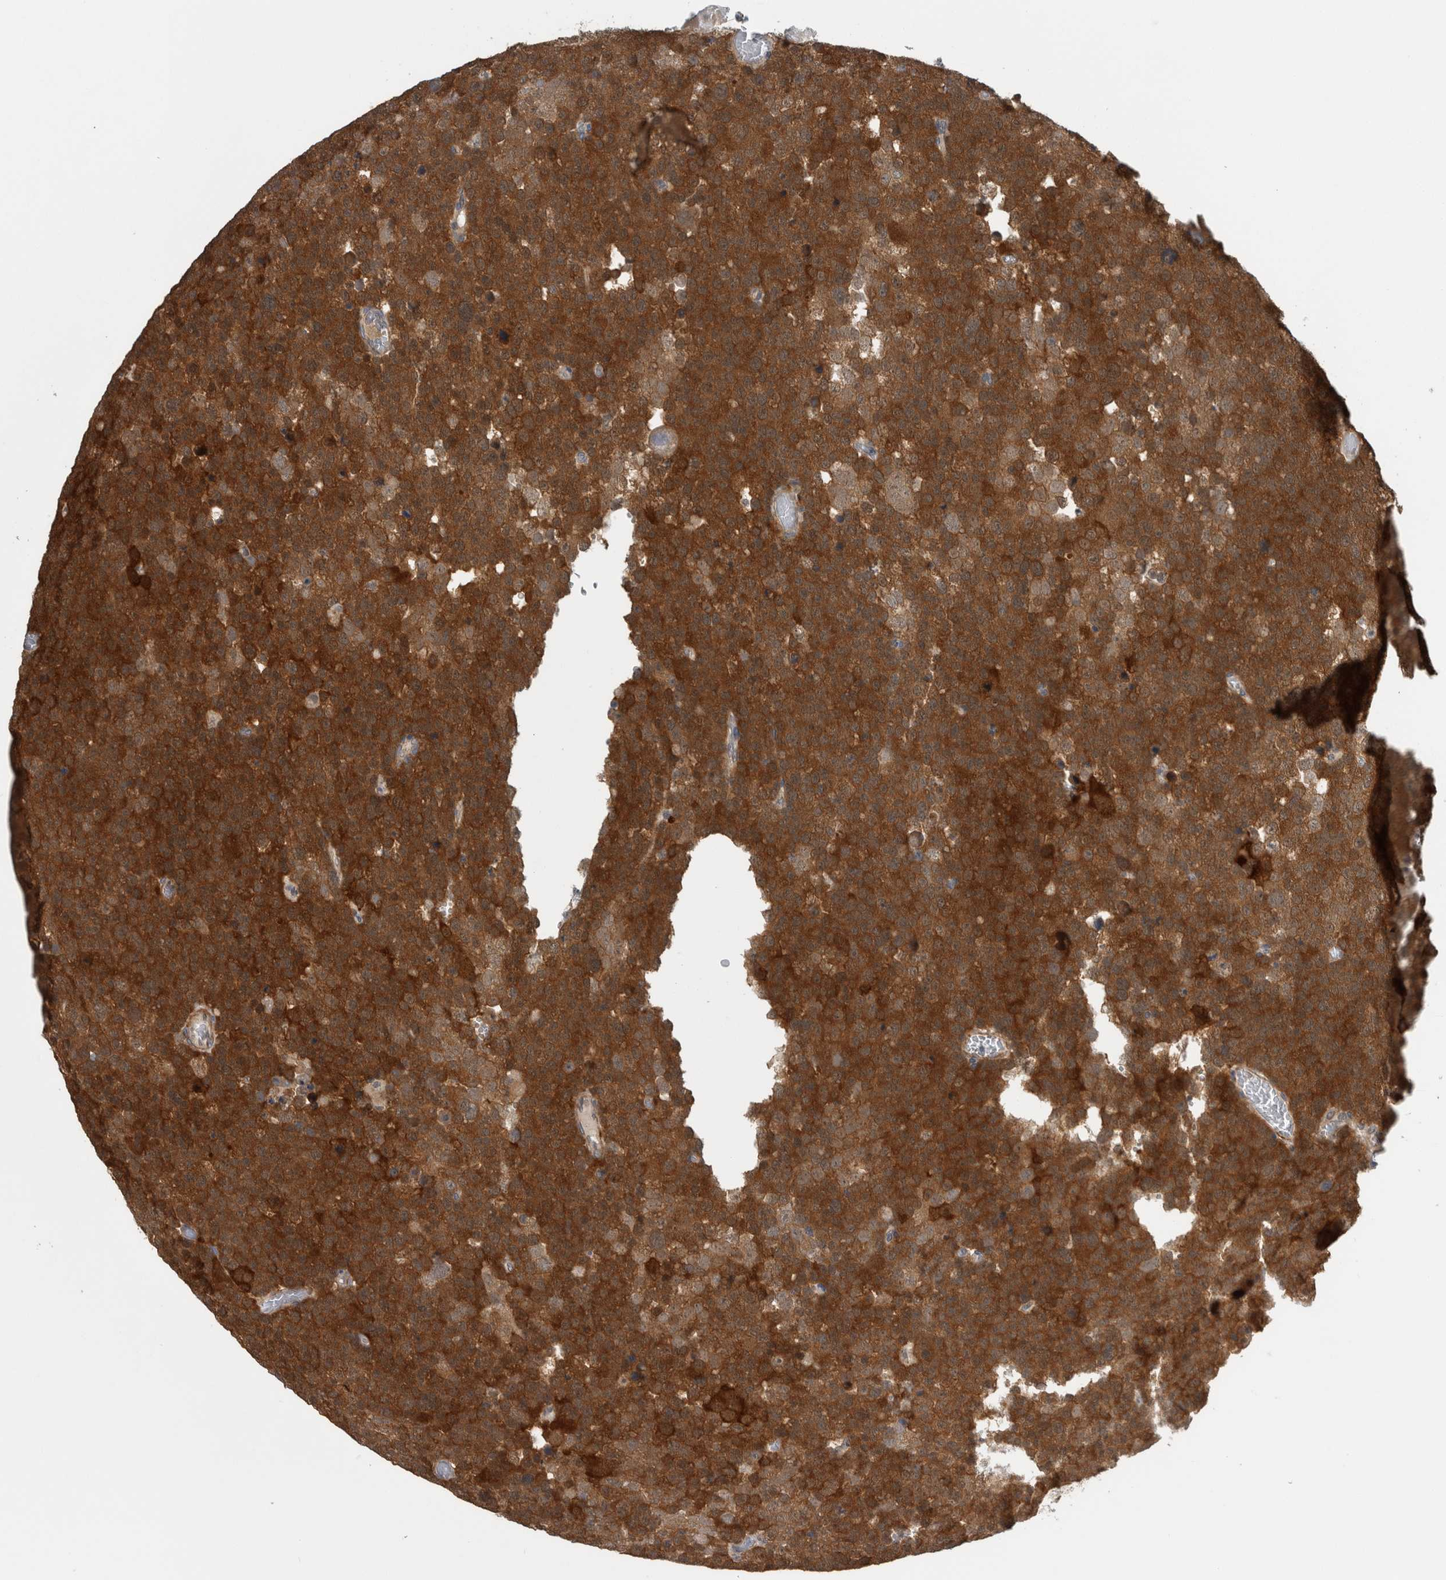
{"staining": {"intensity": "strong", "quantity": ">75%", "location": "cytoplasmic/membranous"}, "tissue": "testis cancer", "cell_type": "Tumor cells", "image_type": "cancer", "snomed": [{"axis": "morphology", "description": "Seminoma, NOS"}, {"axis": "topography", "description": "Testis"}], "caption": "There is high levels of strong cytoplasmic/membranous staining in tumor cells of seminoma (testis), as demonstrated by immunohistochemical staining (brown color).", "gene": "NAPRT", "patient": {"sex": "male", "age": 71}}